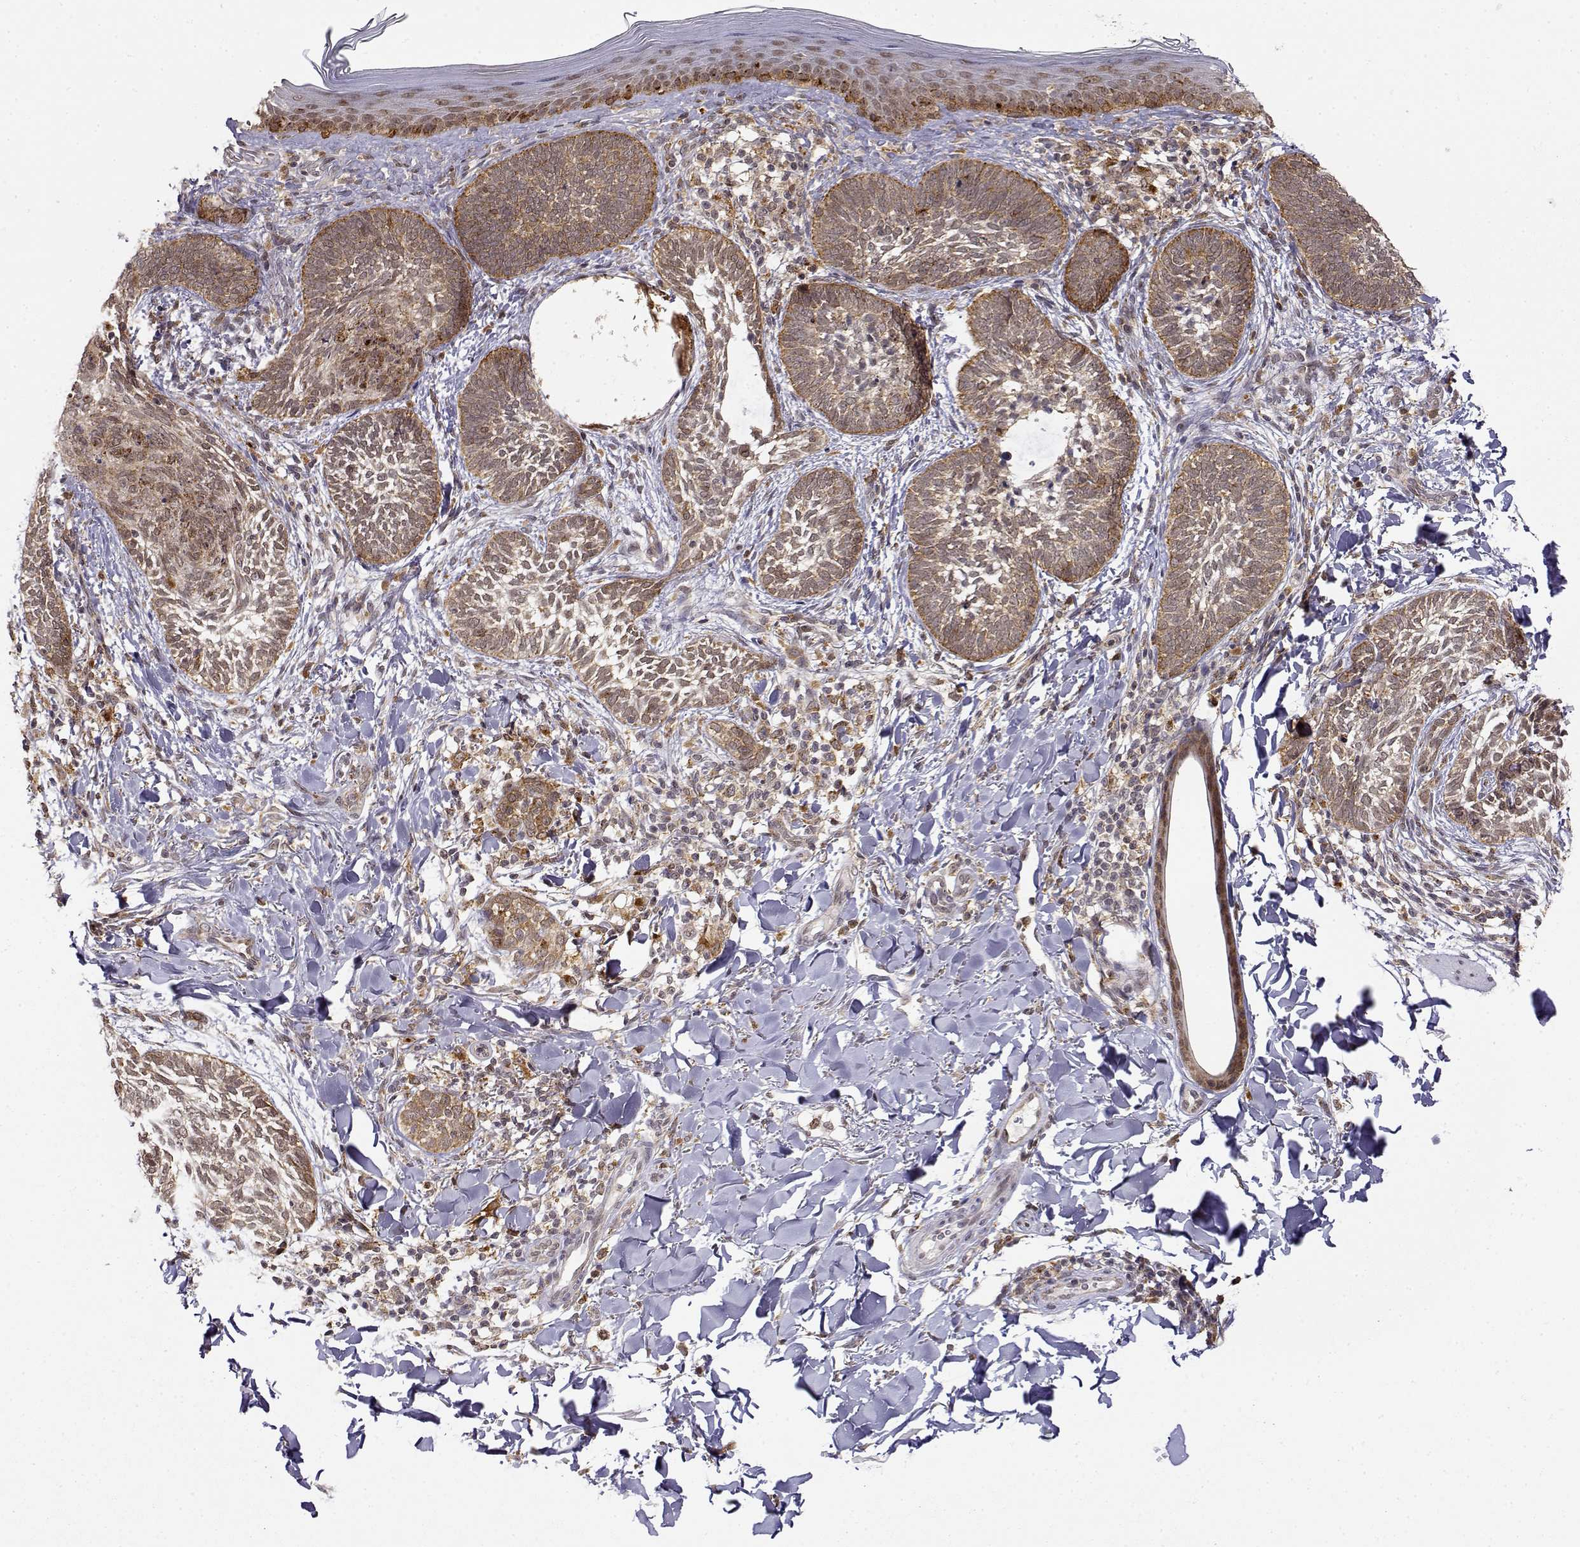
{"staining": {"intensity": "moderate", "quantity": ">75%", "location": "cytoplasmic/membranous"}, "tissue": "skin cancer", "cell_type": "Tumor cells", "image_type": "cancer", "snomed": [{"axis": "morphology", "description": "Normal tissue, NOS"}, {"axis": "morphology", "description": "Basal cell carcinoma"}, {"axis": "topography", "description": "Skin"}], "caption": "Skin cancer (basal cell carcinoma) stained with IHC demonstrates moderate cytoplasmic/membranous expression in about >75% of tumor cells. The staining was performed using DAB to visualize the protein expression in brown, while the nuclei were stained in blue with hematoxylin (Magnification: 20x).", "gene": "RNF13", "patient": {"sex": "male", "age": 46}}